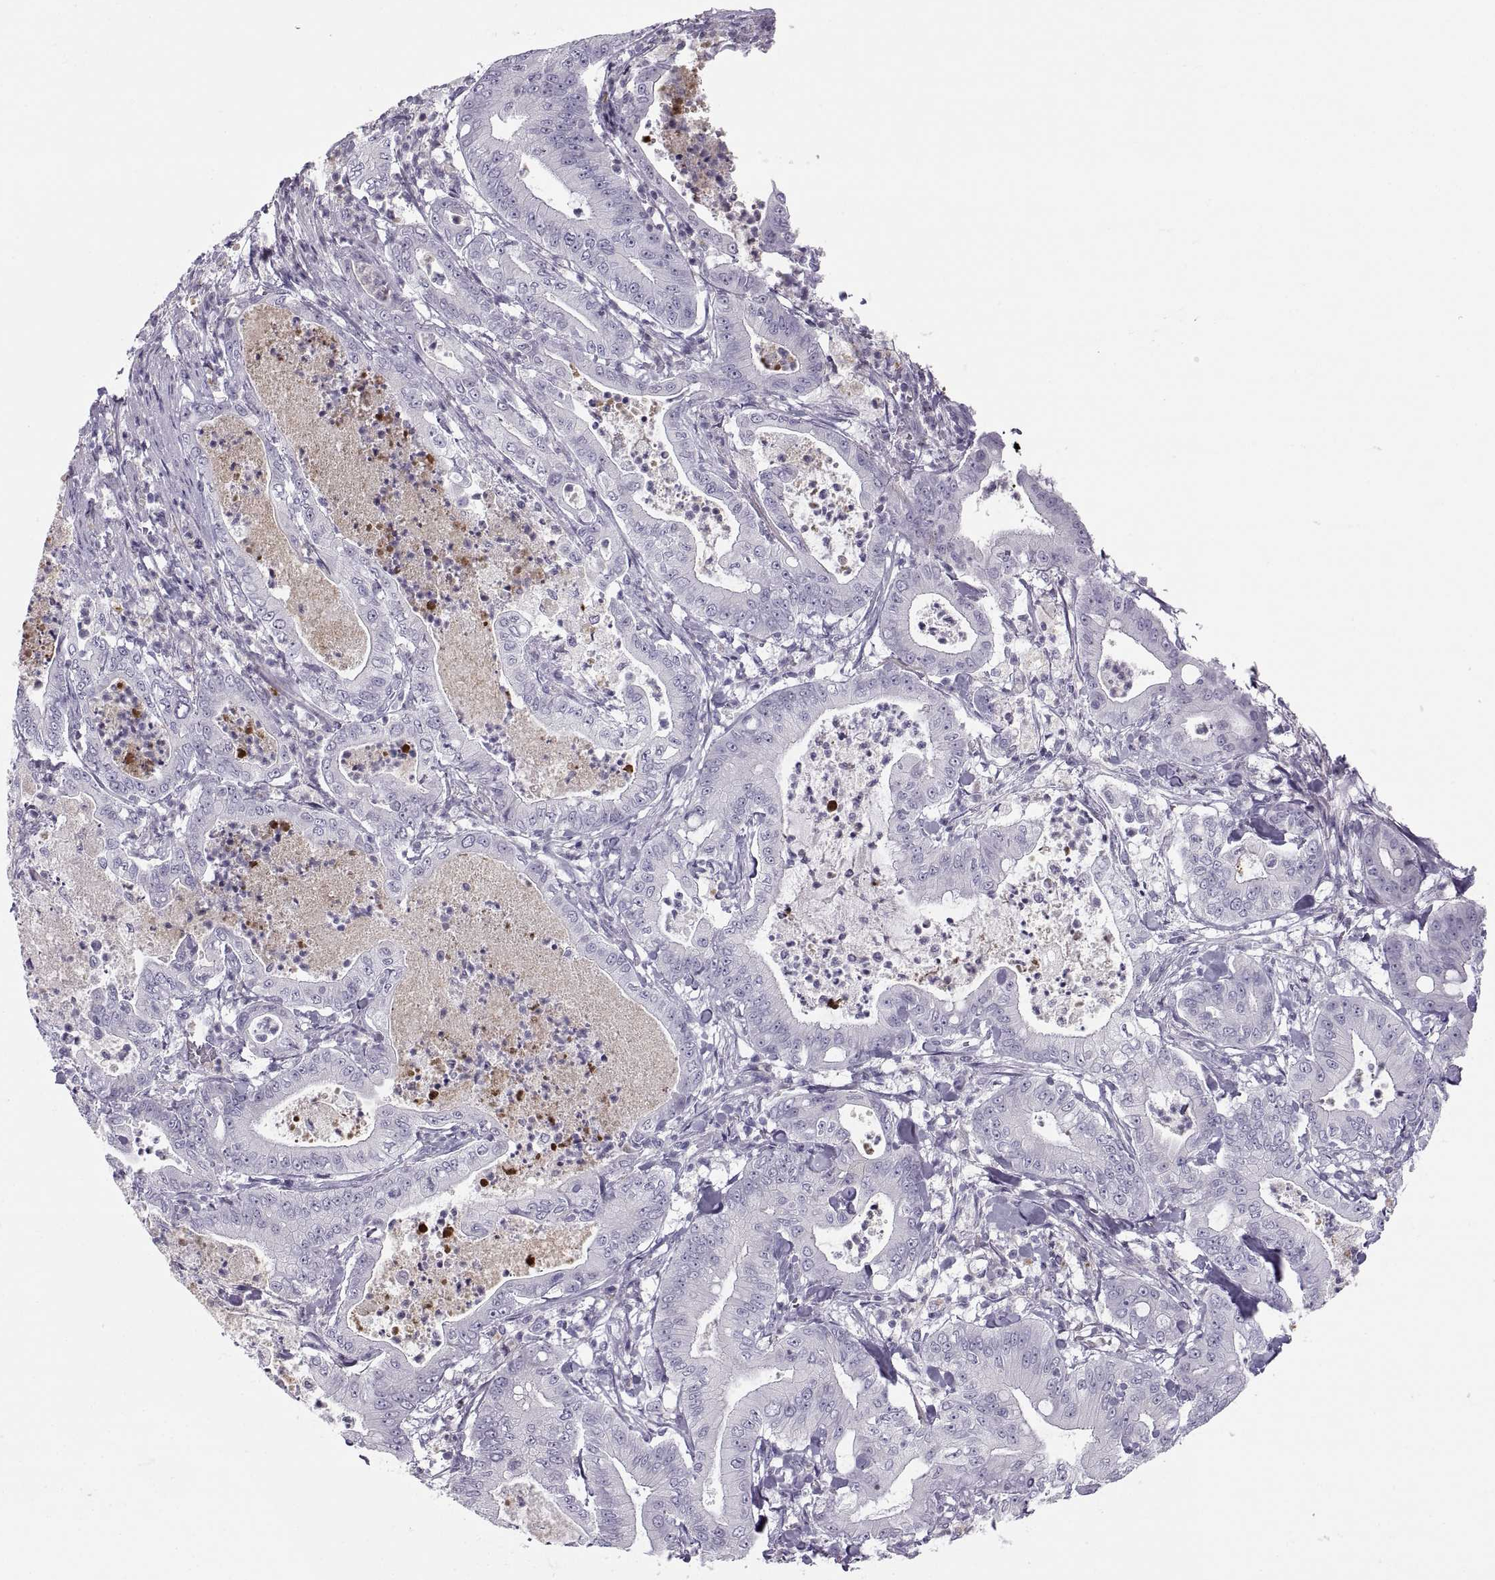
{"staining": {"intensity": "negative", "quantity": "none", "location": "none"}, "tissue": "pancreatic cancer", "cell_type": "Tumor cells", "image_type": "cancer", "snomed": [{"axis": "morphology", "description": "Adenocarcinoma, NOS"}, {"axis": "topography", "description": "Pancreas"}], "caption": "Immunohistochemistry image of human pancreatic adenocarcinoma stained for a protein (brown), which demonstrates no staining in tumor cells. (Stains: DAB IHC with hematoxylin counter stain, Microscopy: brightfield microscopy at high magnification).", "gene": "C3orf22", "patient": {"sex": "male", "age": 71}}